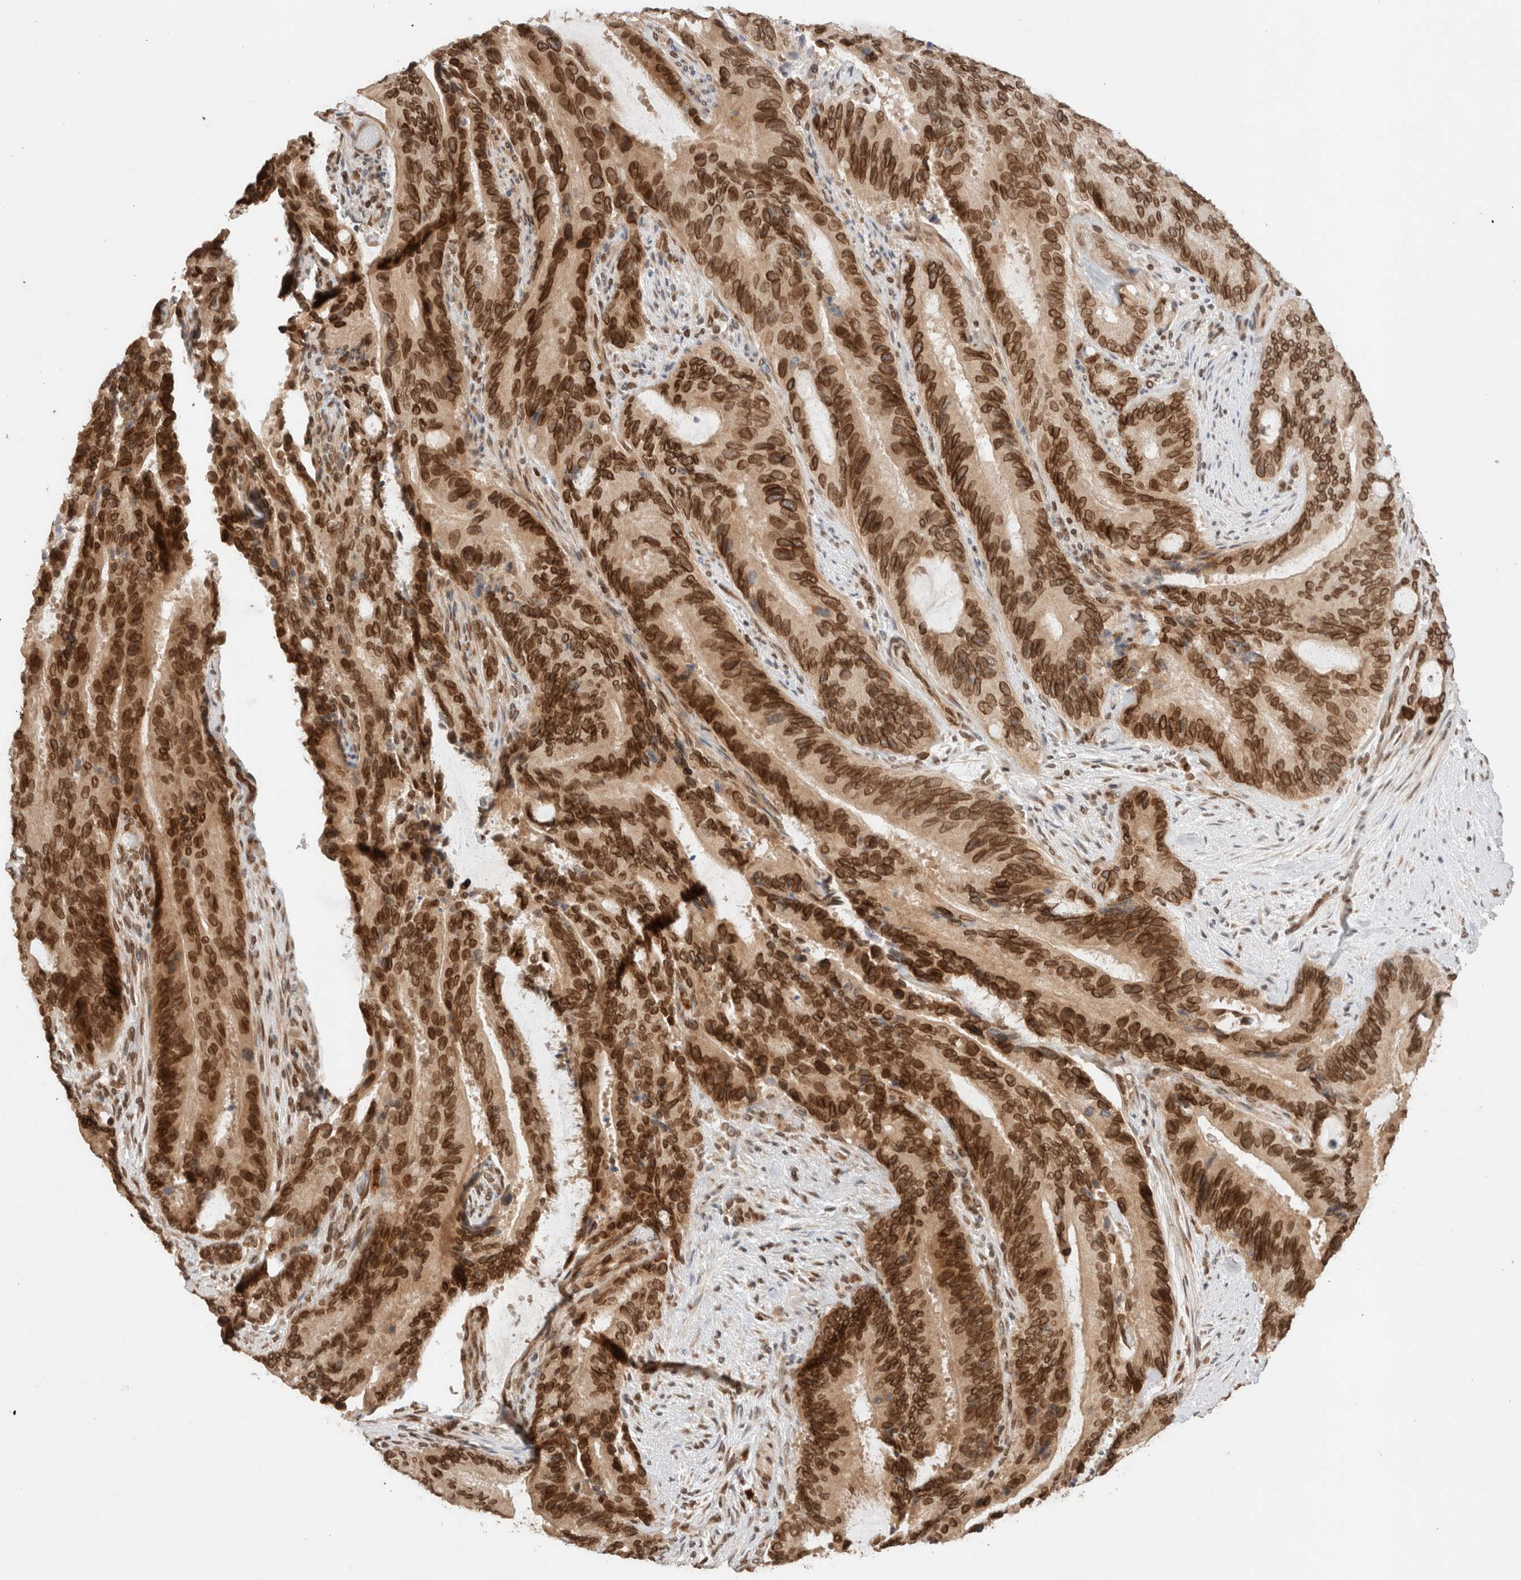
{"staining": {"intensity": "strong", "quantity": ">75%", "location": "cytoplasmic/membranous,nuclear"}, "tissue": "liver cancer", "cell_type": "Tumor cells", "image_type": "cancer", "snomed": [{"axis": "morphology", "description": "Normal tissue, NOS"}, {"axis": "morphology", "description": "Cholangiocarcinoma"}, {"axis": "topography", "description": "Liver"}, {"axis": "topography", "description": "Peripheral nerve tissue"}], "caption": "Liver cholangiocarcinoma stained with IHC demonstrates strong cytoplasmic/membranous and nuclear expression in approximately >75% of tumor cells.", "gene": "TPR", "patient": {"sex": "female", "age": 73}}